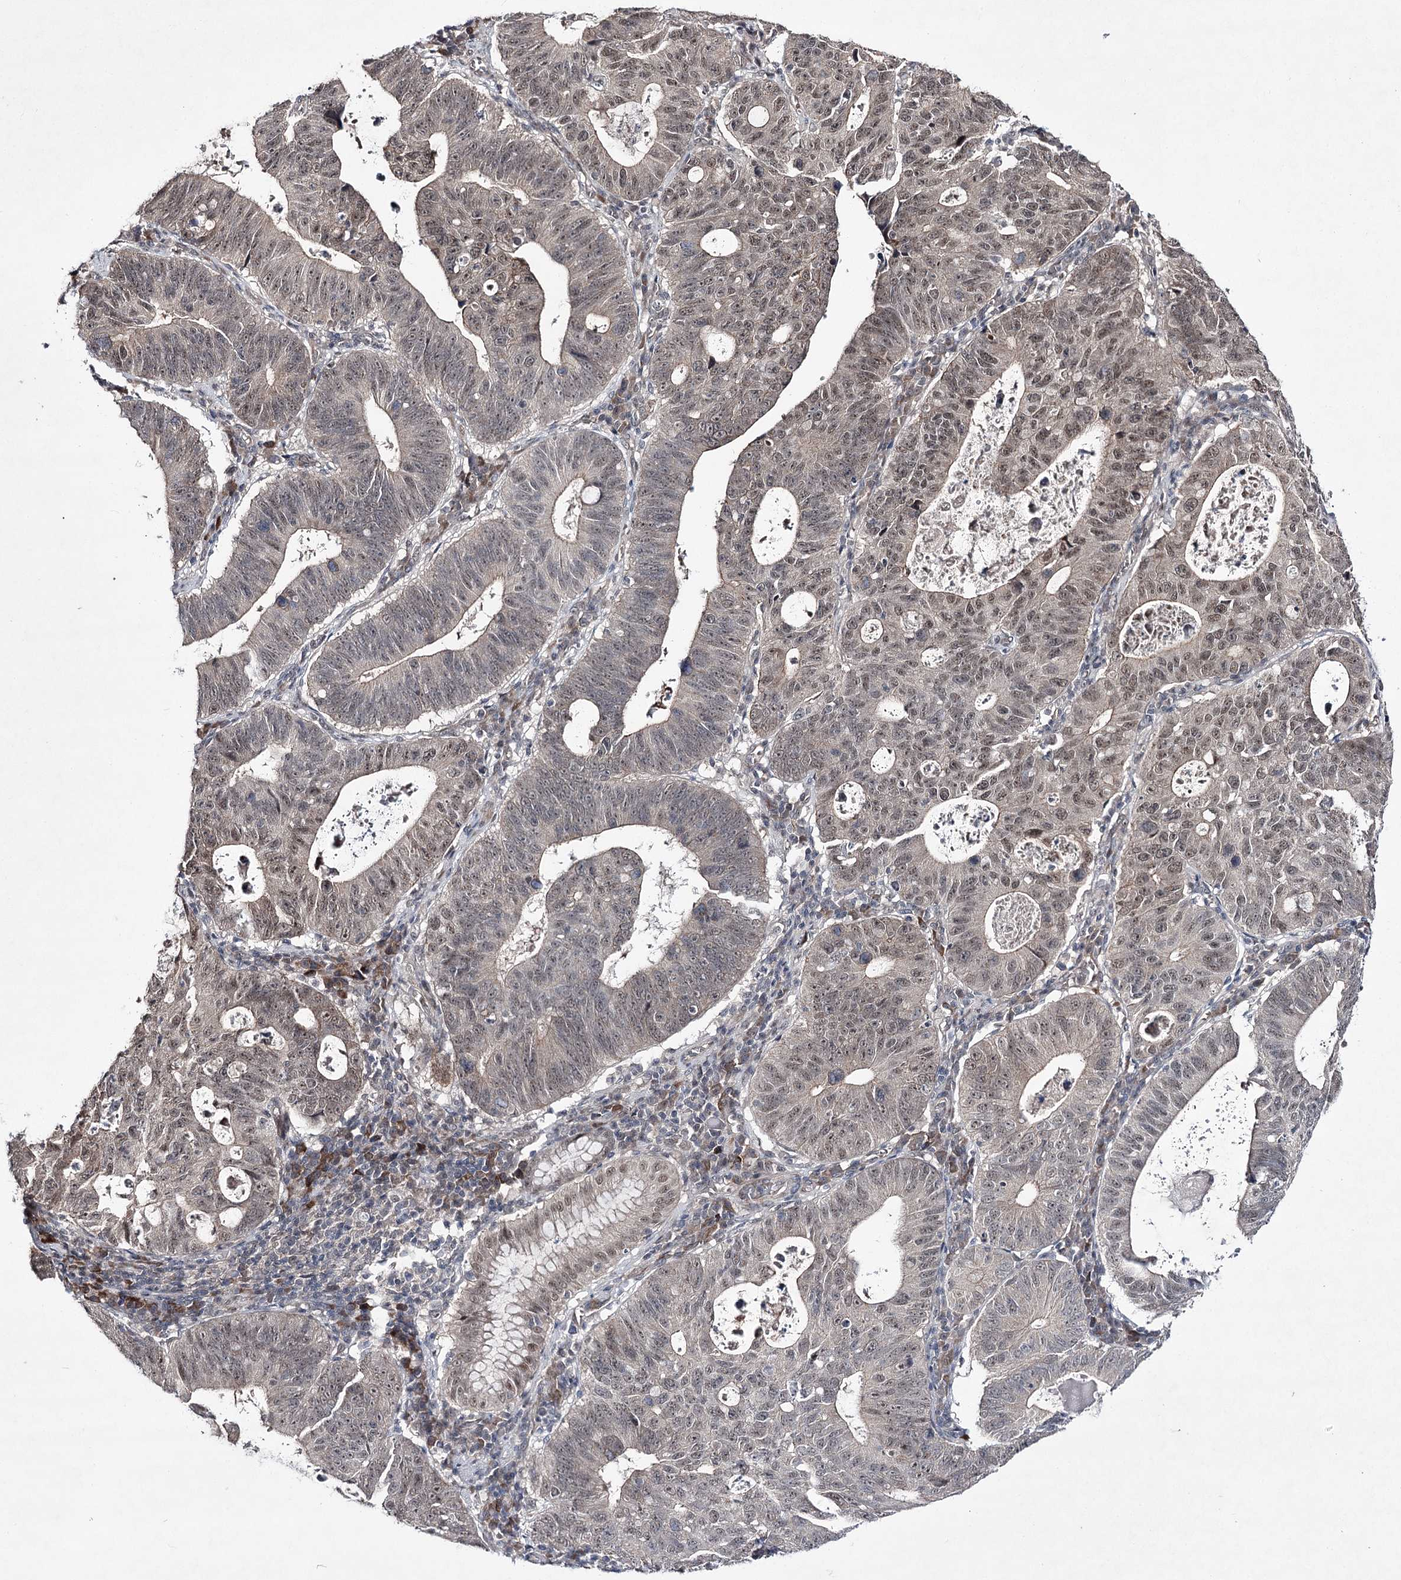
{"staining": {"intensity": "moderate", "quantity": "25%-75%", "location": "nuclear"}, "tissue": "stomach cancer", "cell_type": "Tumor cells", "image_type": "cancer", "snomed": [{"axis": "morphology", "description": "Adenocarcinoma, NOS"}, {"axis": "topography", "description": "Stomach"}], "caption": "Adenocarcinoma (stomach) stained for a protein demonstrates moderate nuclear positivity in tumor cells. (DAB (3,3'-diaminobenzidine) IHC with brightfield microscopy, high magnification).", "gene": "HOXC11", "patient": {"sex": "male", "age": 59}}